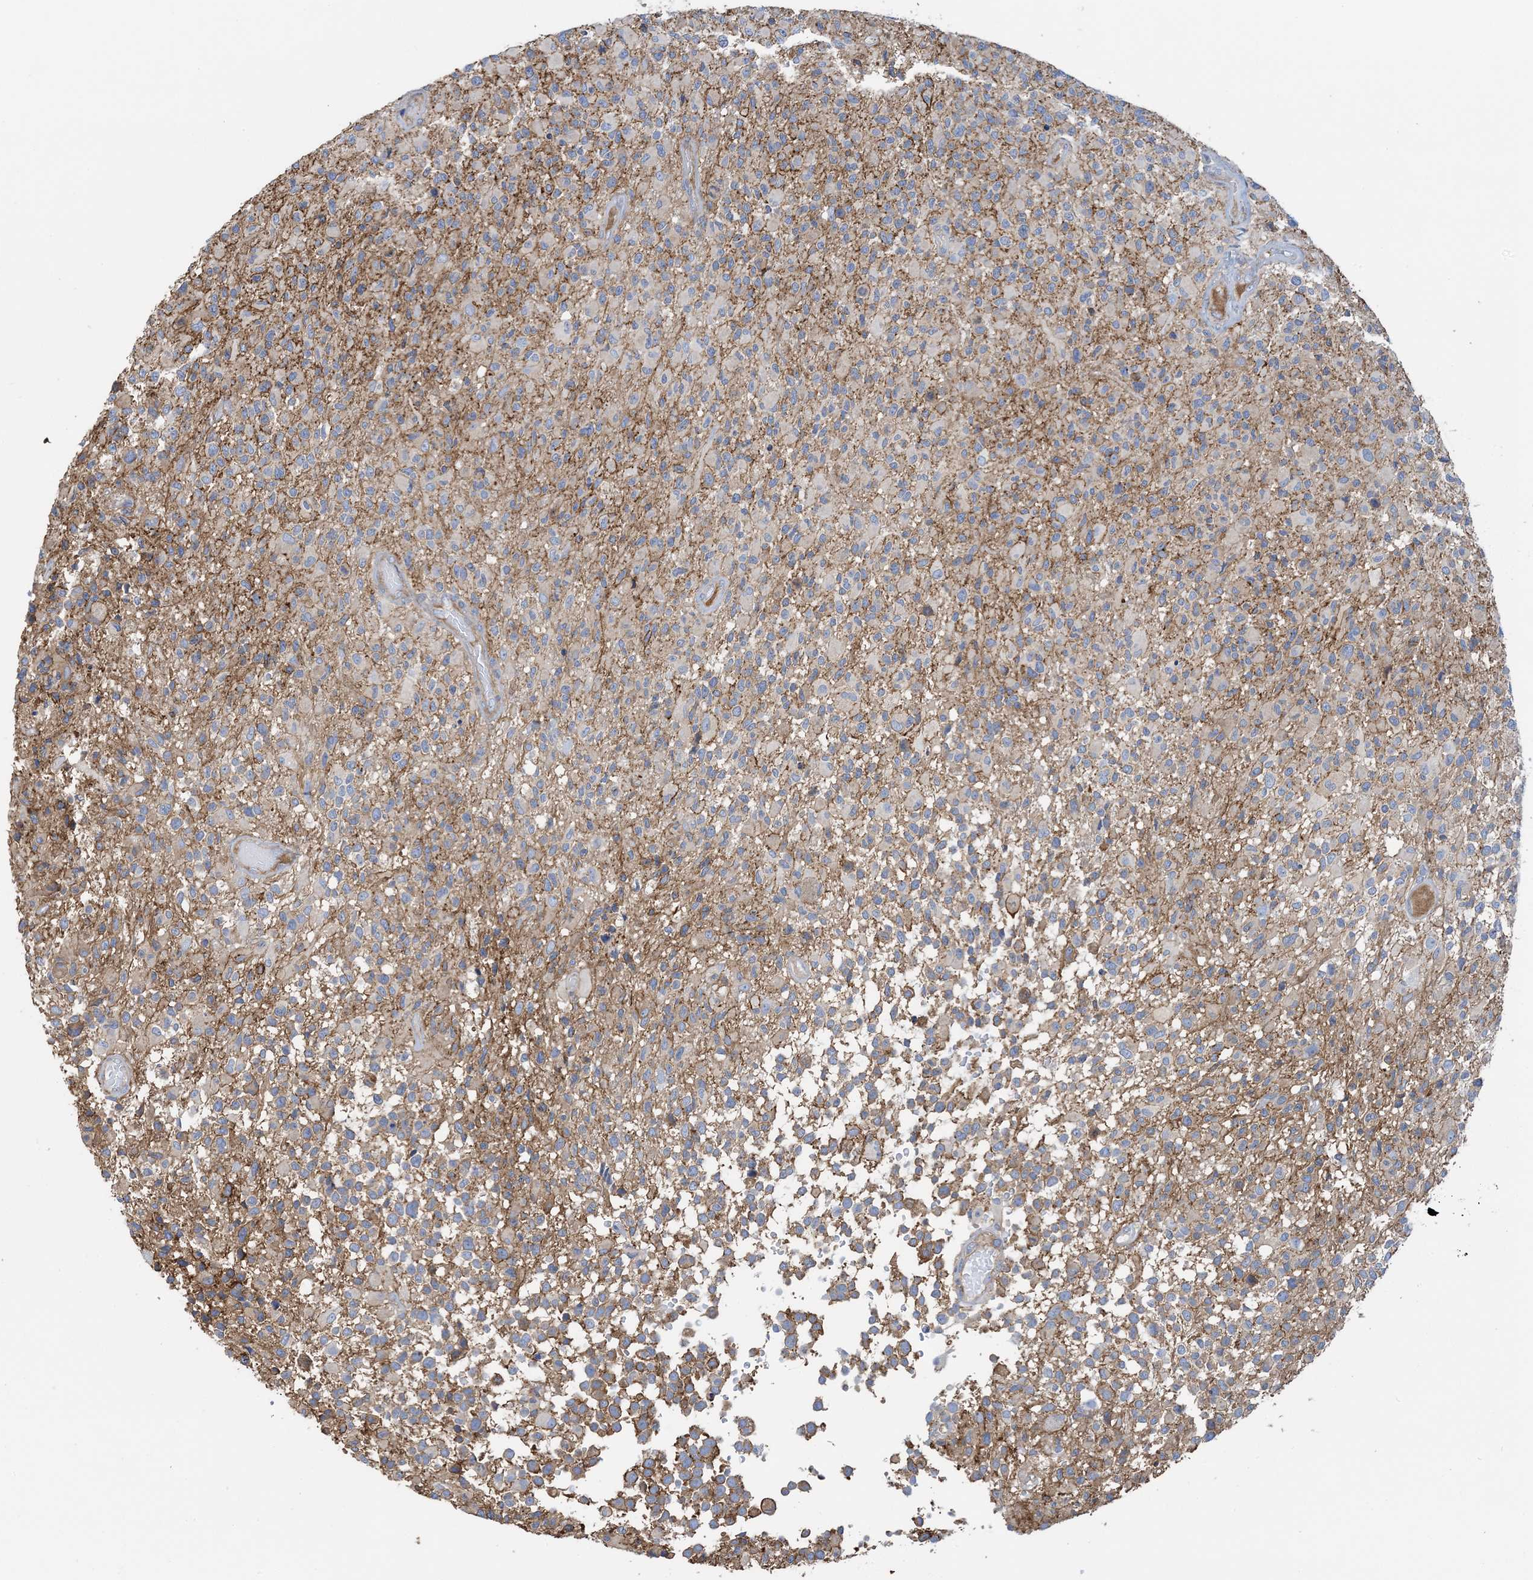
{"staining": {"intensity": "negative", "quantity": "none", "location": "none"}, "tissue": "glioma", "cell_type": "Tumor cells", "image_type": "cancer", "snomed": [{"axis": "morphology", "description": "Glioma, malignant, High grade"}, {"axis": "morphology", "description": "Glioblastoma, NOS"}, {"axis": "topography", "description": "Brain"}], "caption": "An immunohistochemistry image of glioblastoma is shown. There is no staining in tumor cells of glioblastoma.", "gene": "CALHM5", "patient": {"sex": "male", "age": 60}}